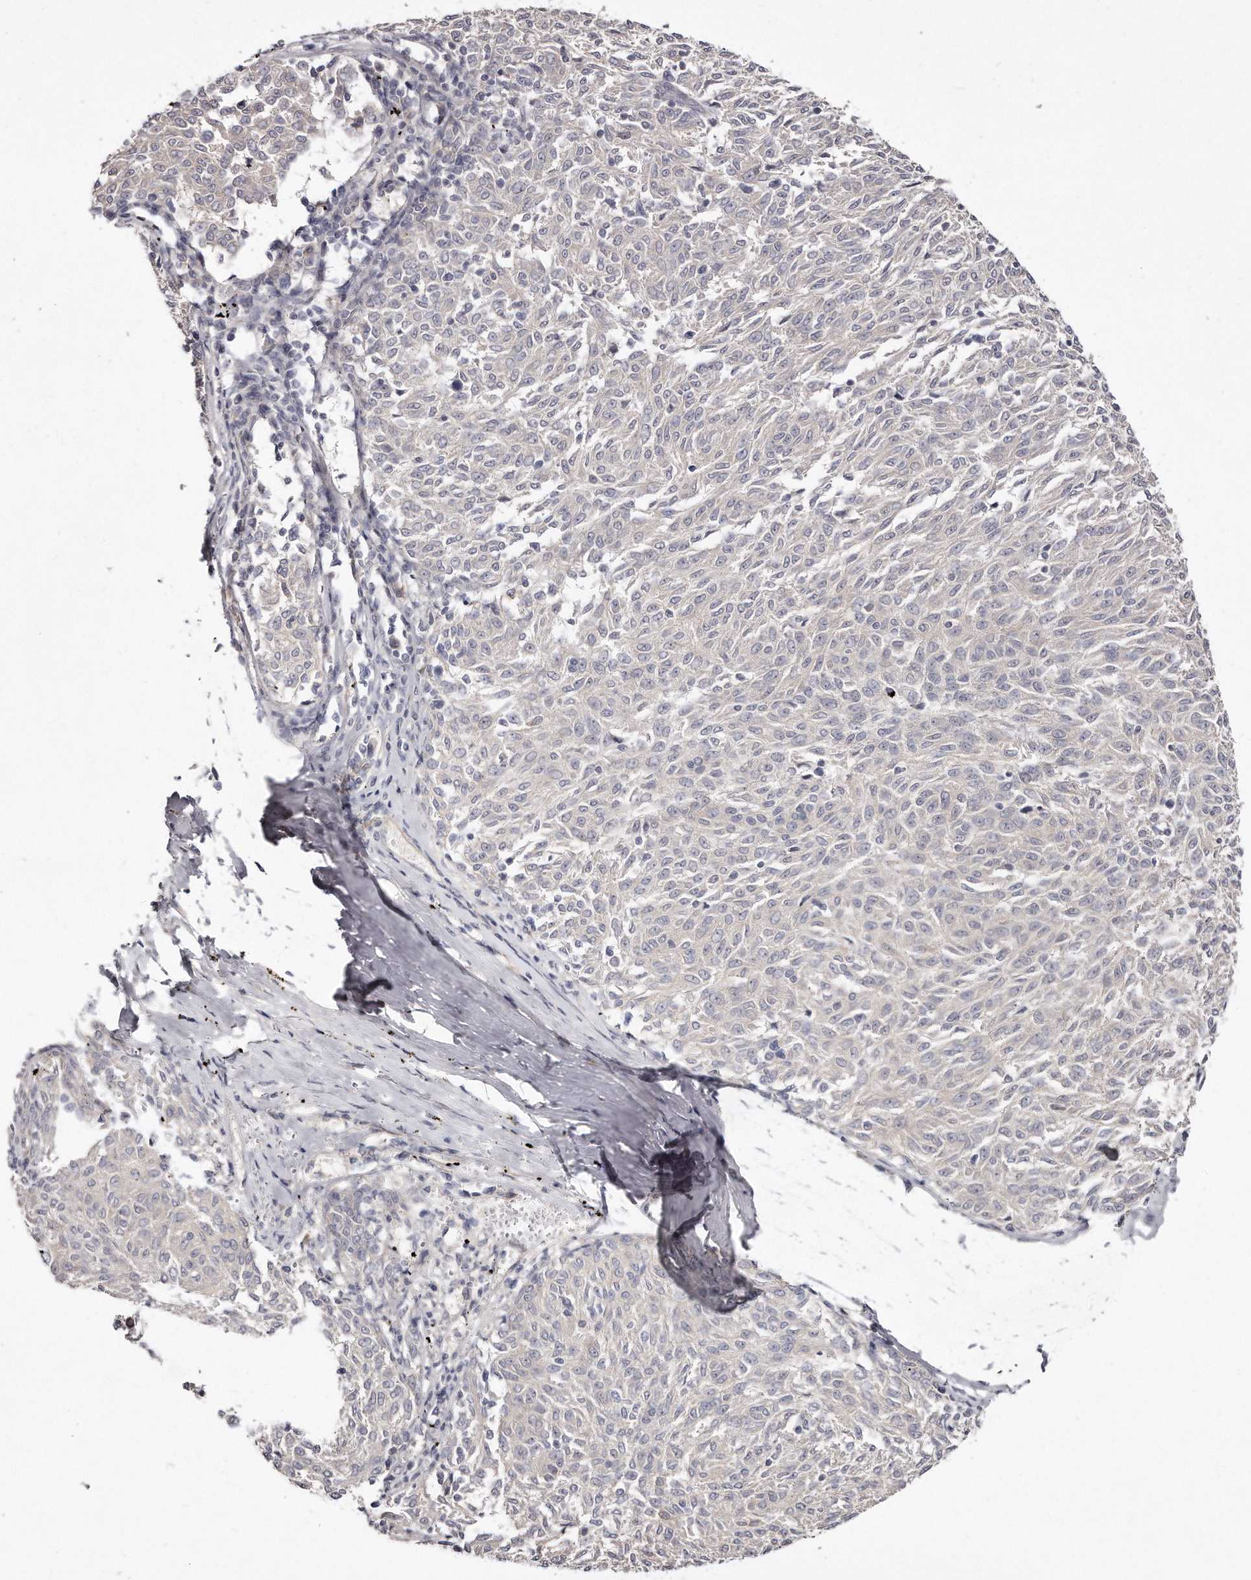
{"staining": {"intensity": "negative", "quantity": "none", "location": "none"}, "tissue": "melanoma", "cell_type": "Tumor cells", "image_type": "cancer", "snomed": [{"axis": "morphology", "description": "Malignant melanoma, NOS"}, {"axis": "topography", "description": "Skin"}], "caption": "A micrograph of human malignant melanoma is negative for staining in tumor cells.", "gene": "TTLL4", "patient": {"sex": "female", "age": 72}}